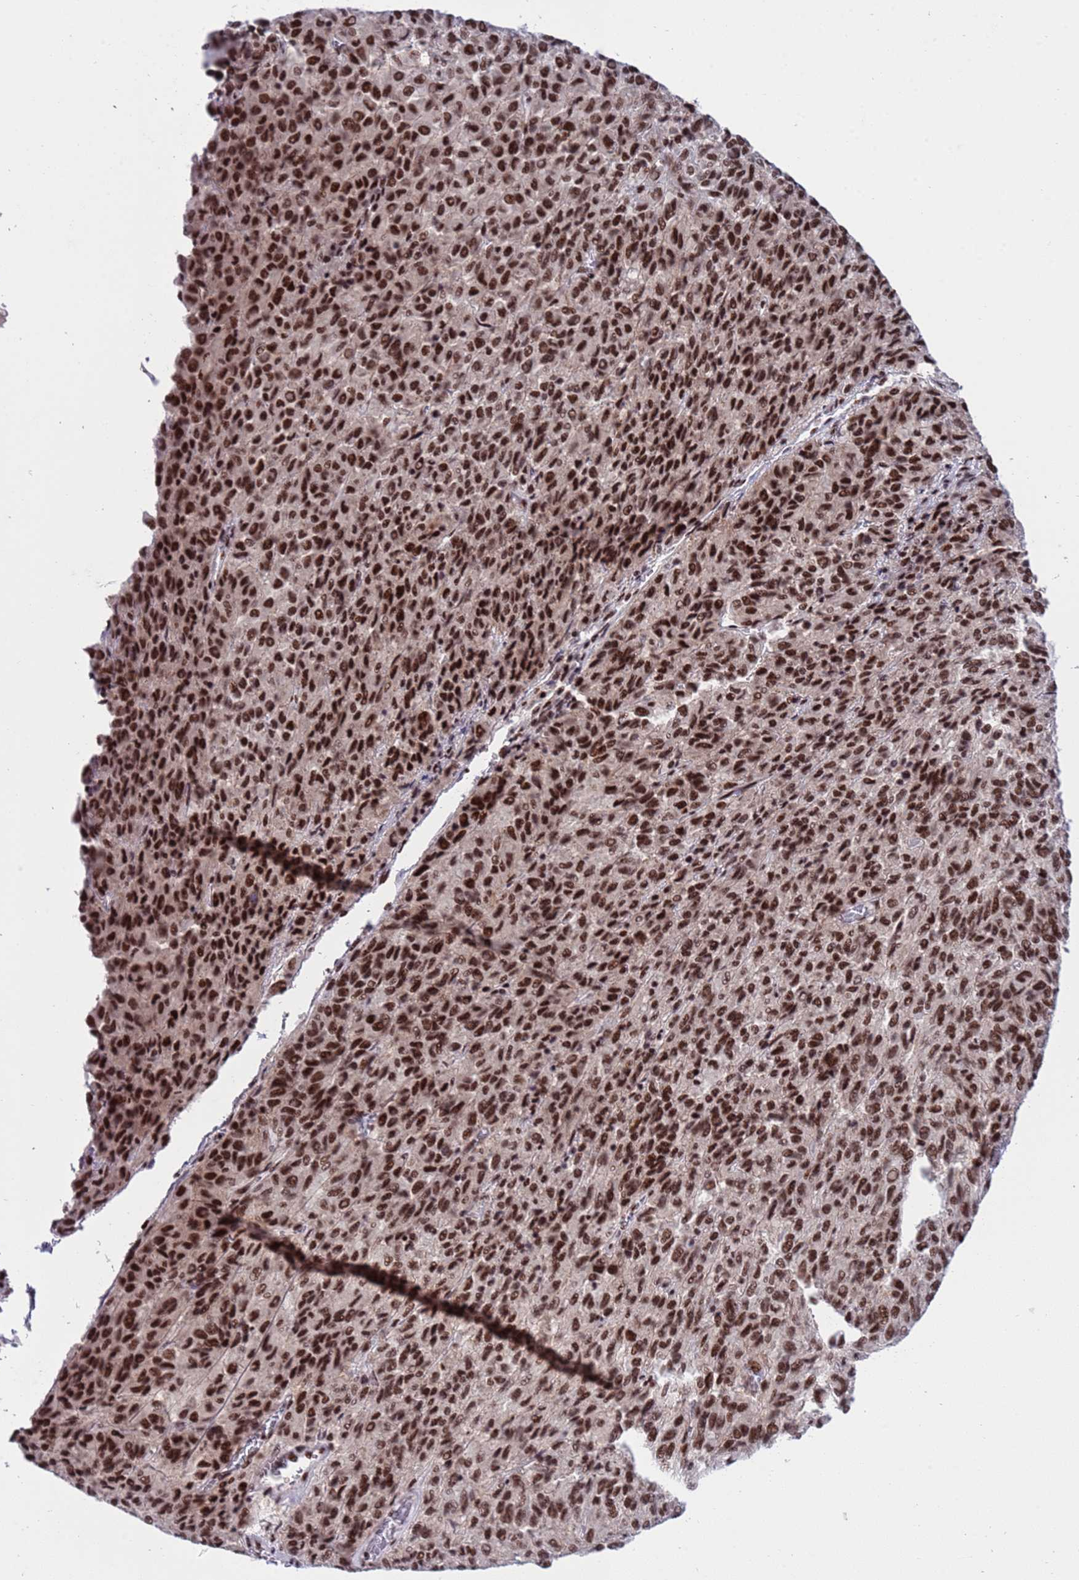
{"staining": {"intensity": "strong", "quantity": ">75%", "location": "nuclear"}, "tissue": "melanoma", "cell_type": "Tumor cells", "image_type": "cancer", "snomed": [{"axis": "morphology", "description": "Malignant melanoma, Metastatic site"}, {"axis": "topography", "description": "Lung"}], "caption": "Malignant melanoma (metastatic site) was stained to show a protein in brown. There is high levels of strong nuclear positivity in about >75% of tumor cells.", "gene": "THOC2", "patient": {"sex": "male", "age": 64}}